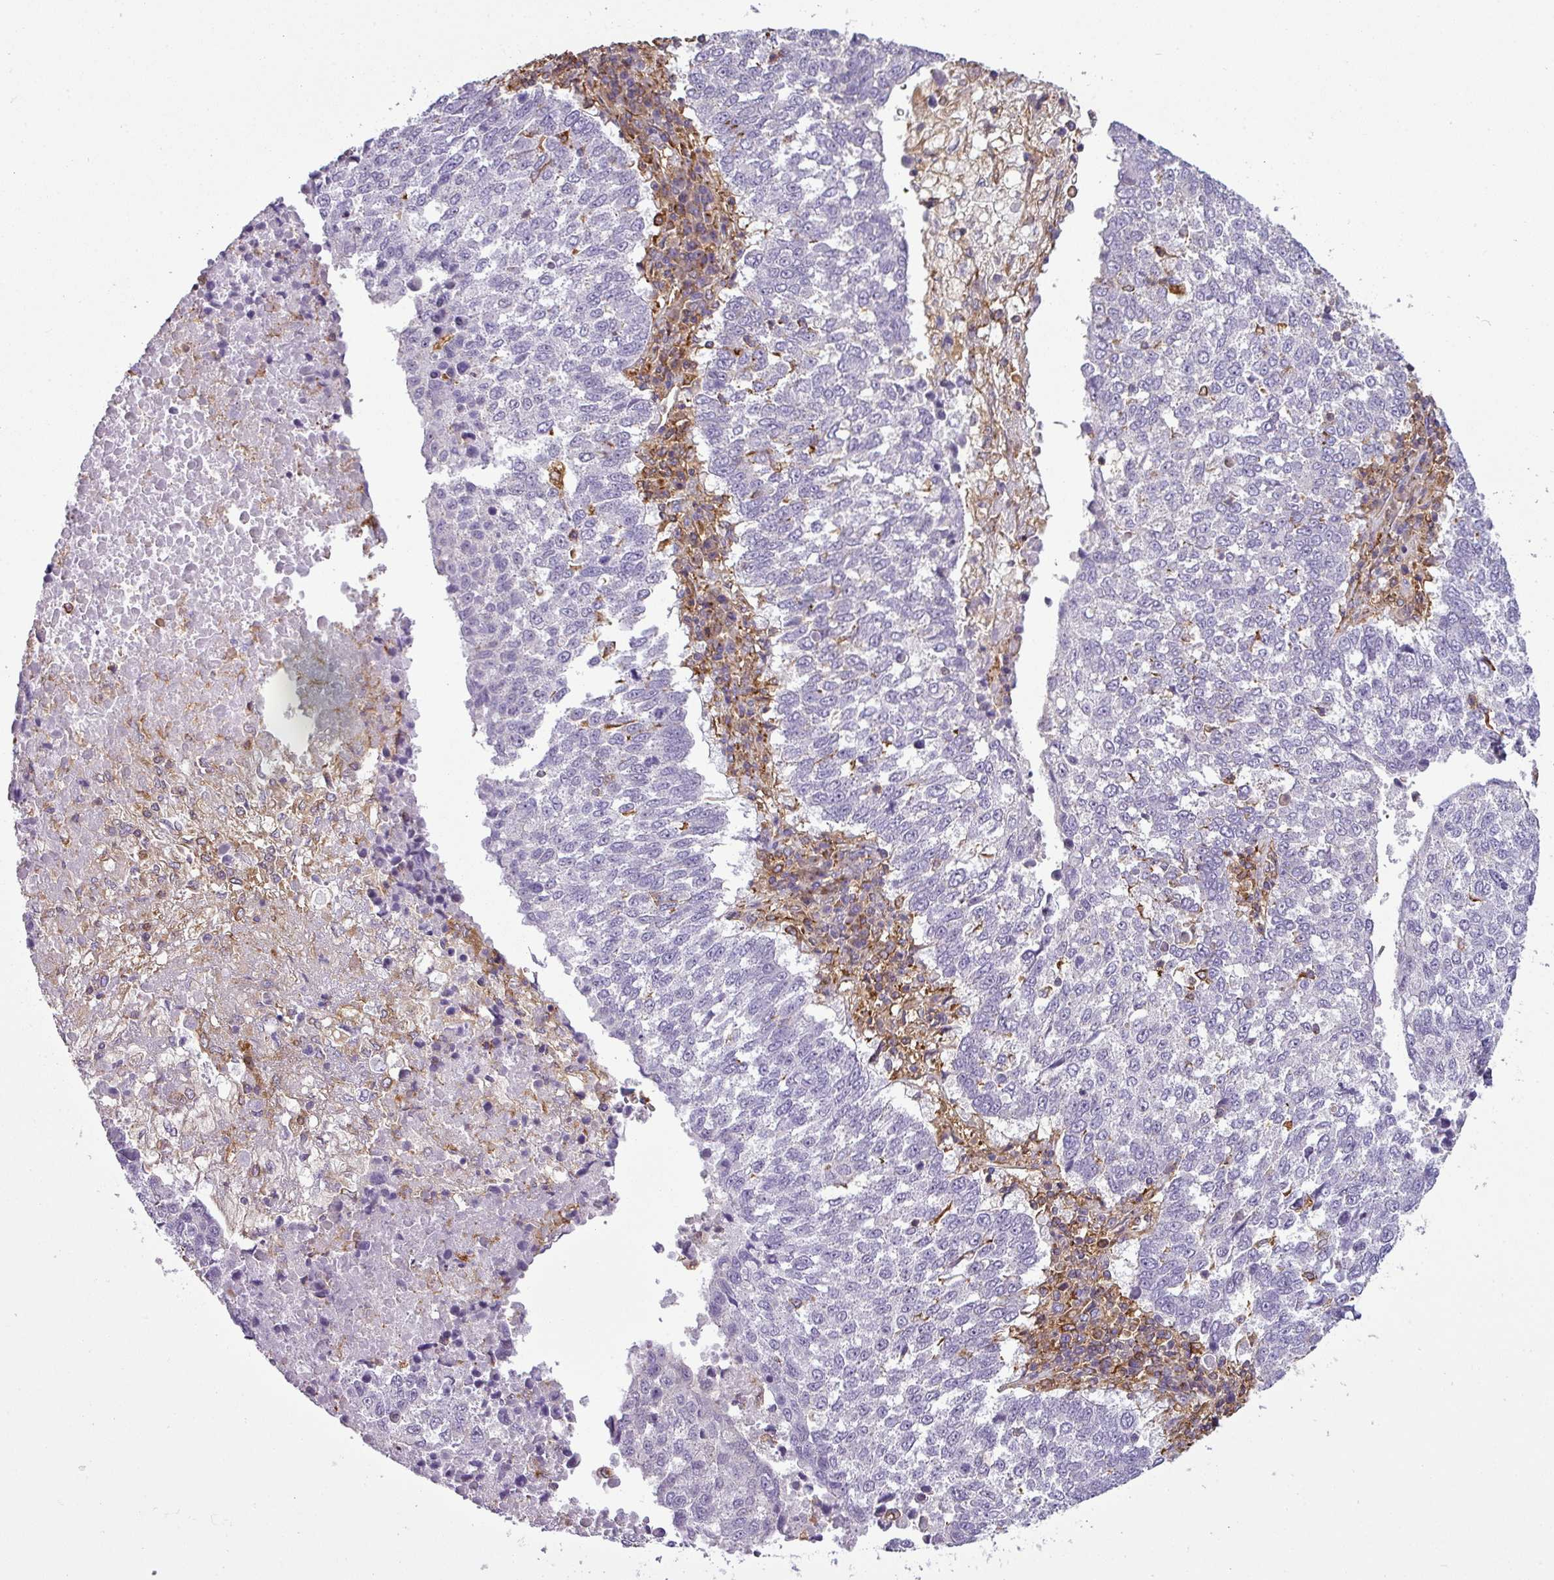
{"staining": {"intensity": "negative", "quantity": "none", "location": "none"}, "tissue": "lung cancer", "cell_type": "Tumor cells", "image_type": "cancer", "snomed": [{"axis": "morphology", "description": "Squamous cell carcinoma, NOS"}, {"axis": "topography", "description": "Lung"}], "caption": "A high-resolution histopathology image shows immunohistochemistry staining of lung squamous cell carcinoma, which reveals no significant positivity in tumor cells. (Stains: DAB (3,3'-diaminobenzidine) immunohistochemistry (IHC) with hematoxylin counter stain, Microscopy: brightfield microscopy at high magnification).", "gene": "XNDC1N", "patient": {"sex": "male", "age": 73}}